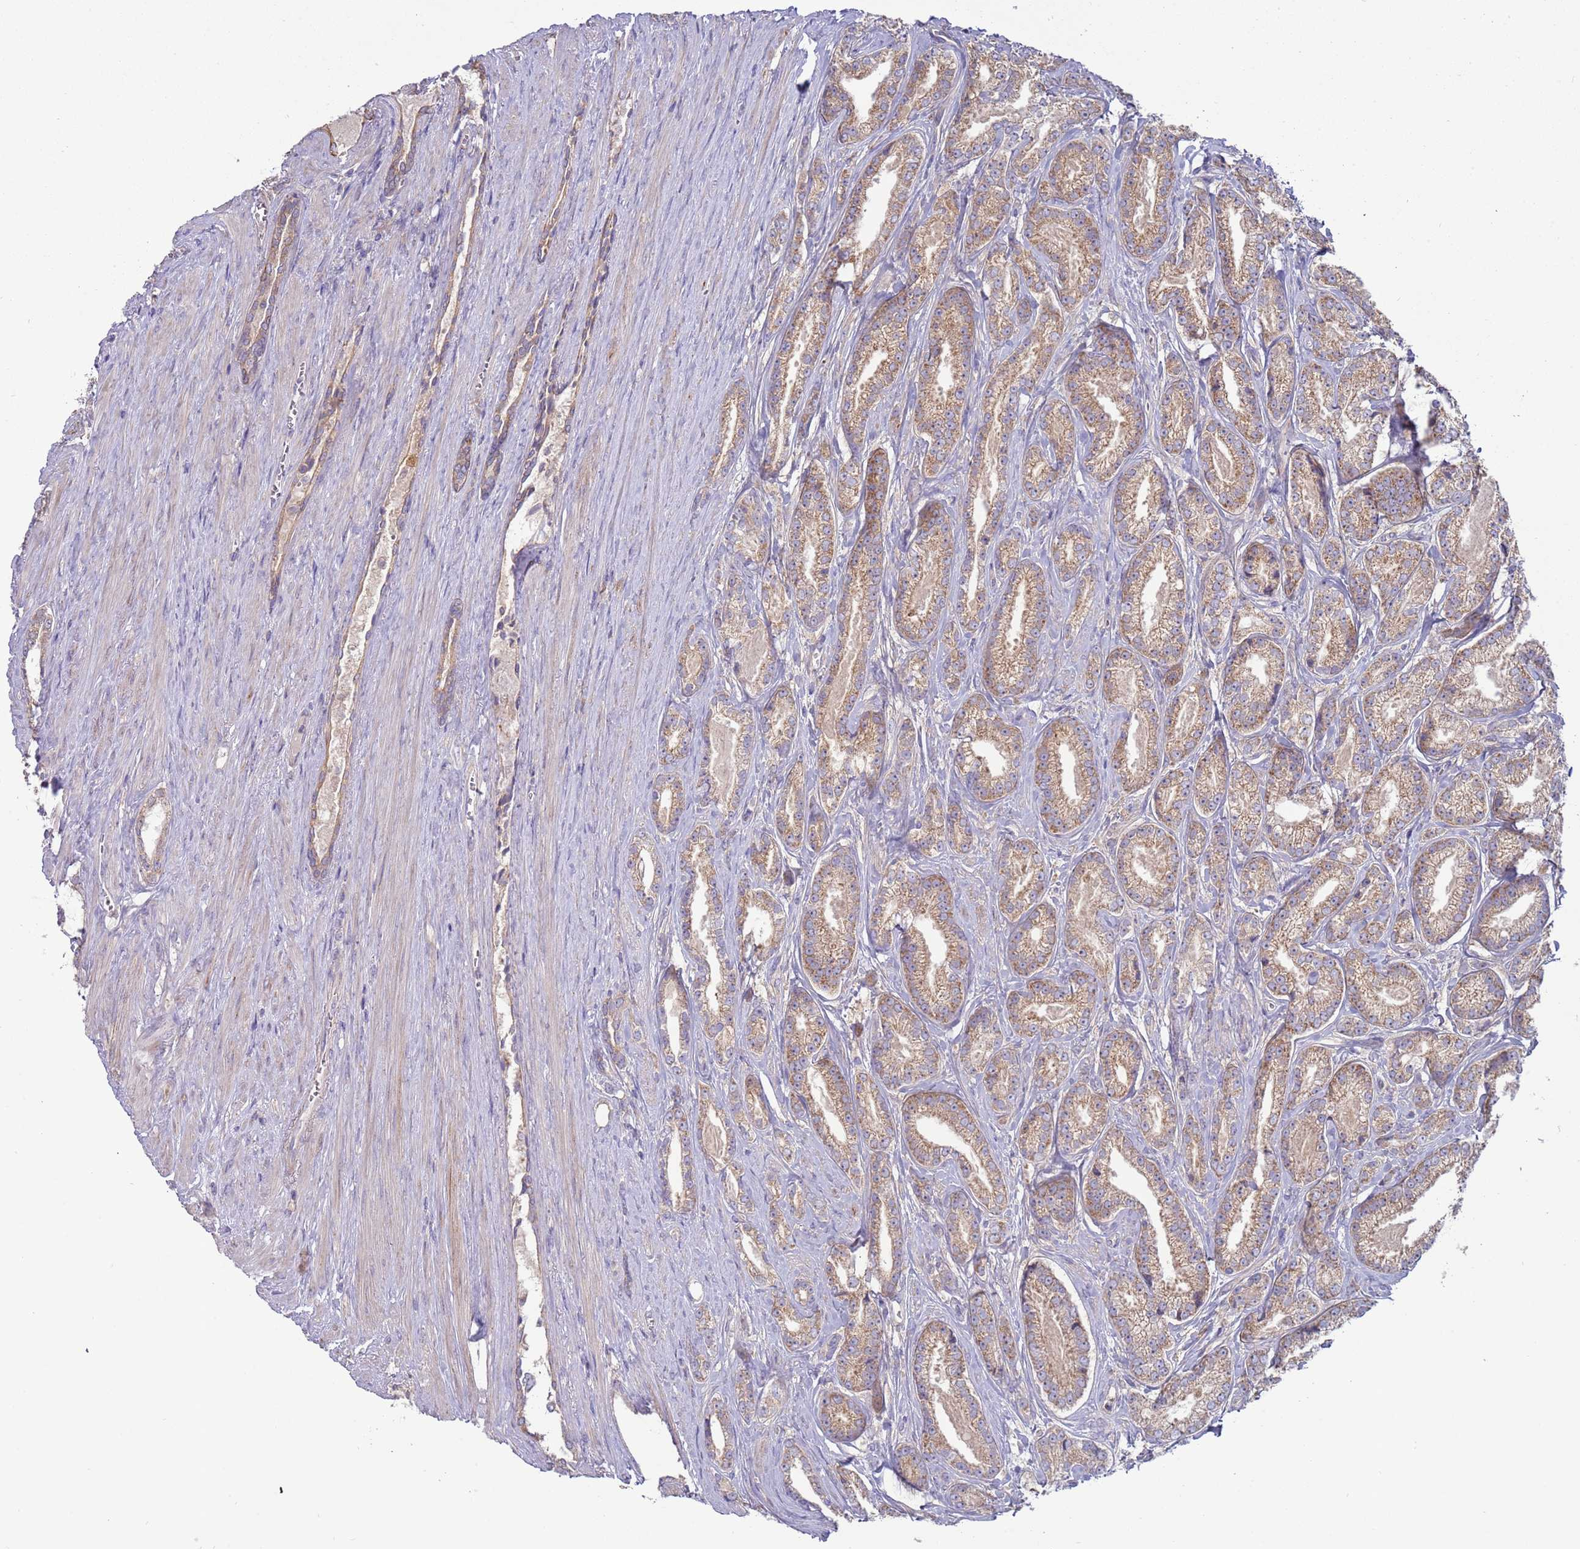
{"staining": {"intensity": "moderate", "quantity": "25%-75%", "location": "cytoplasmic/membranous"}, "tissue": "prostate cancer", "cell_type": "Tumor cells", "image_type": "cancer", "snomed": [{"axis": "morphology", "description": "Adenocarcinoma, NOS"}, {"axis": "topography", "description": "Prostate and seminal vesicle, NOS"}], "caption": "Adenocarcinoma (prostate) stained for a protein (brown) exhibits moderate cytoplasmic/membranous positive staining in about 25%-75% of tumor cells.", "gene": "UQCRQ", "patient": {"sex": "male", "age": 76}}